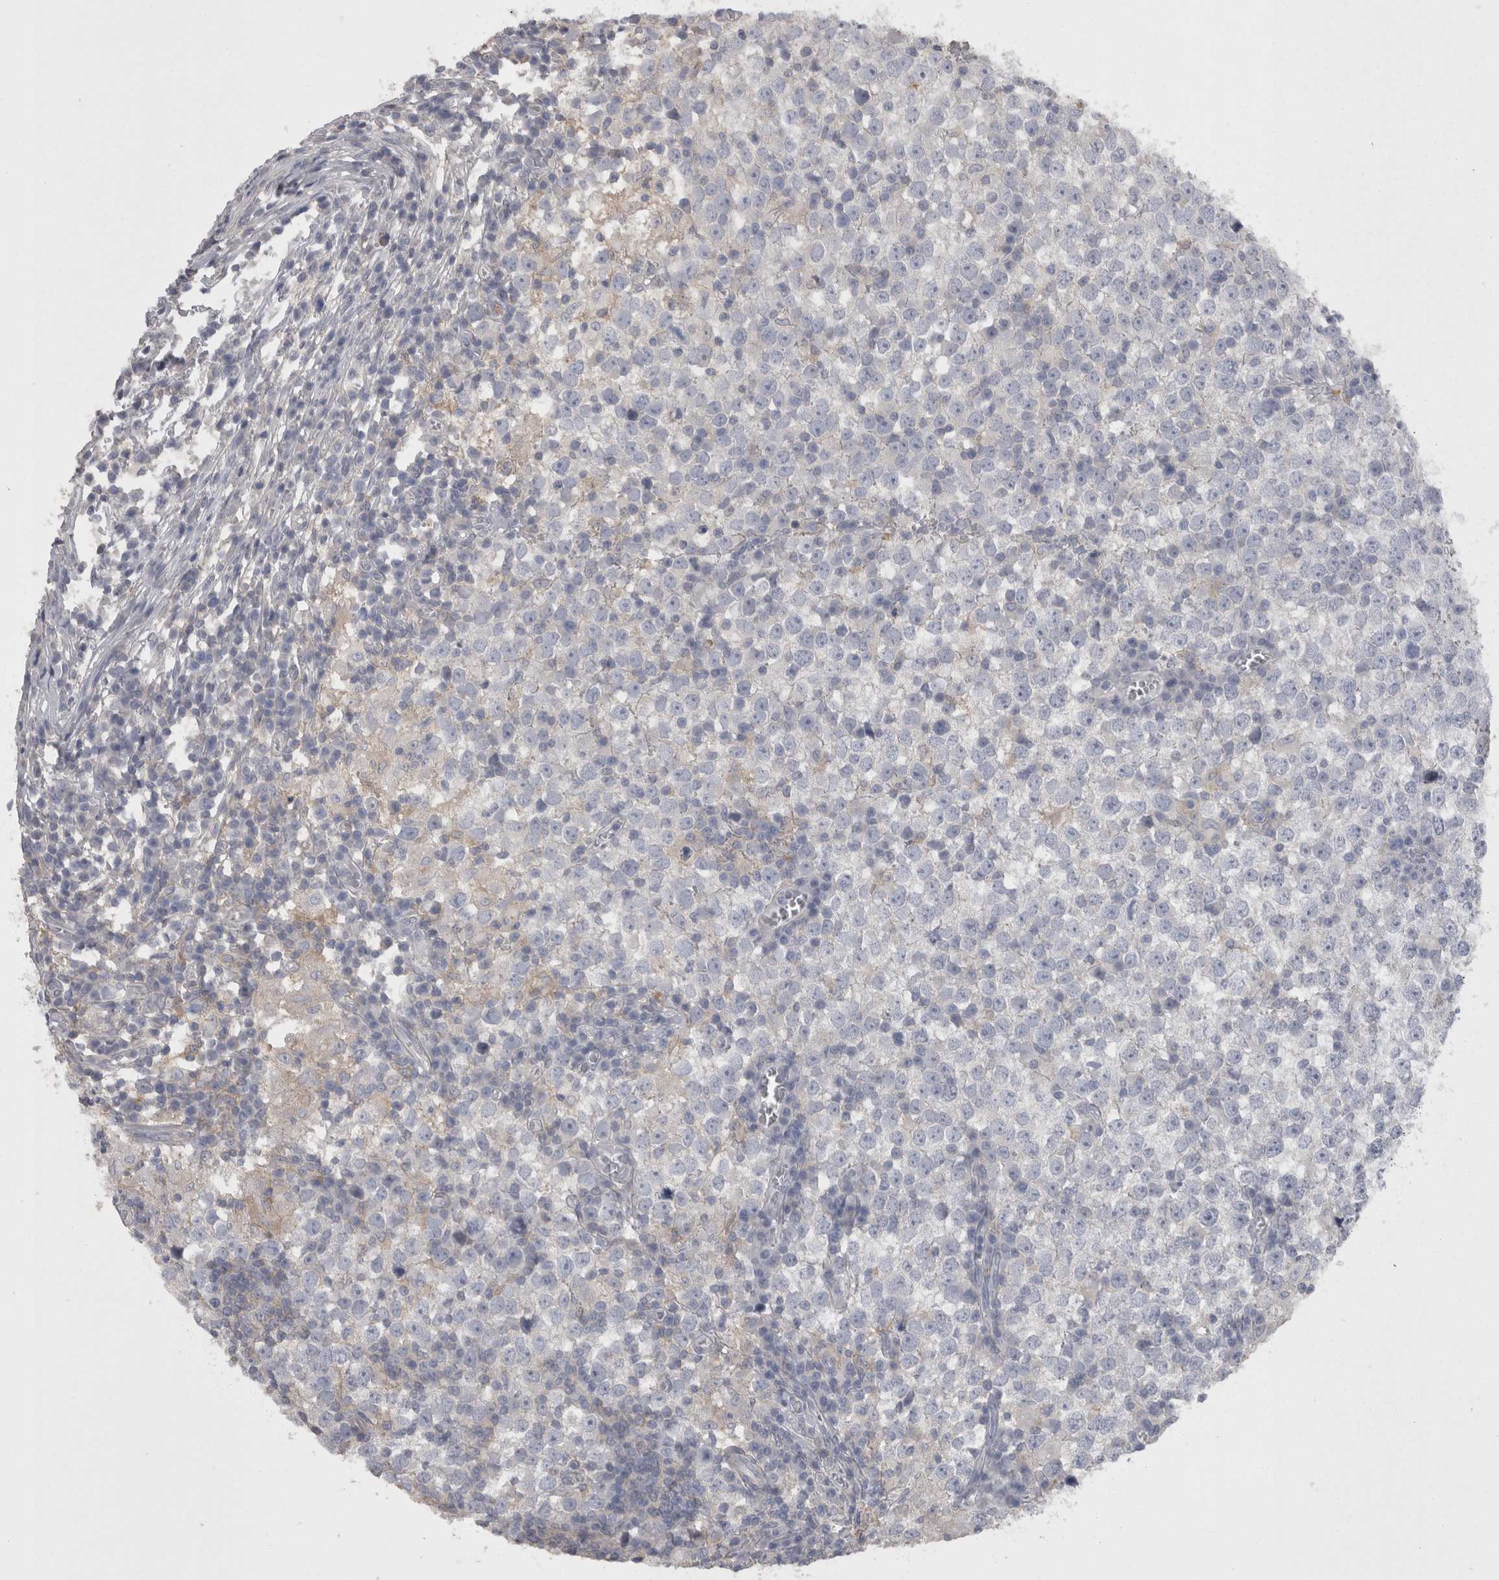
{"staining": {"intensity": "negative", "quantity": "none", "location": "none"}, "tissue": "testis cancer", "cell_type": "Tumor cells", "image_type": "cancer", "snomed": [{"axis": "morphology", "description": "Seminoma, NOS"}, {"axis": "topography", "description": "Testis"}], "caption": "A high-resolution photomicrograph shows immunohistochemistry (IHC) staining of testis cancer (seminoma), which reveals no significant staining in tumor cells.", "gene": "CAMK2D", "patient": {"sex": "male", "age": 65}}